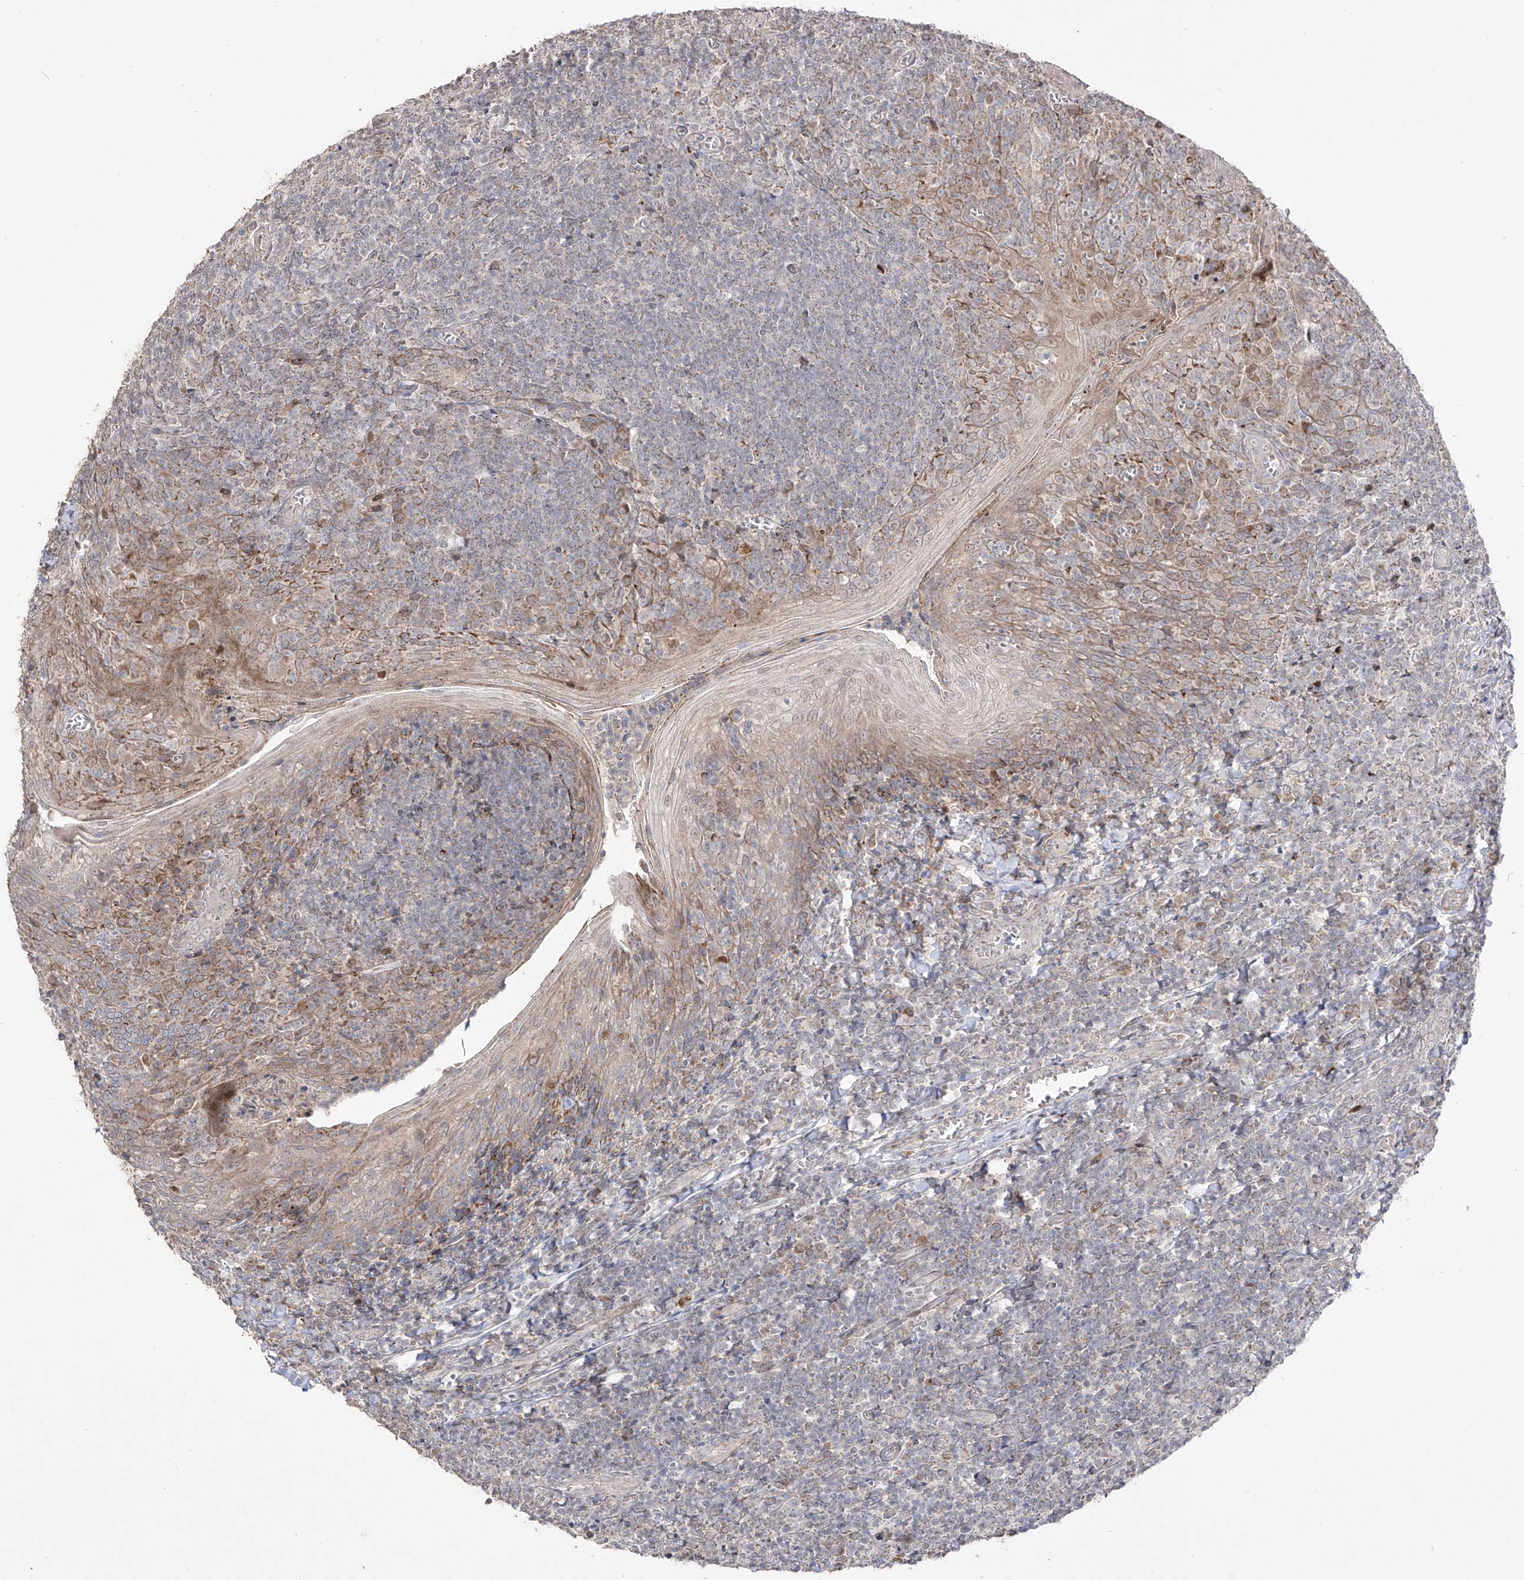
{"staining": {"intensity": "moderate", "quantity": "25%-75%", "location": "cytoplasmic/membranous"}, "tissue": "tonsil", "cell_type": "Germinal center cells", "image_type": "normal", "snomed": [{"axis": "morphology", "description": "Normal tissue, NOS"}, {"axis": "topography", "description": "Tonsil"}], "caption": "A medium amount of moderate cytoplasmic/membranous positivity is appreciated in about 25%-75% of germinal center cells in unremarkable tonsil.", "gene": "YKT6", "patient": {"sex": "male", "age": 27}}